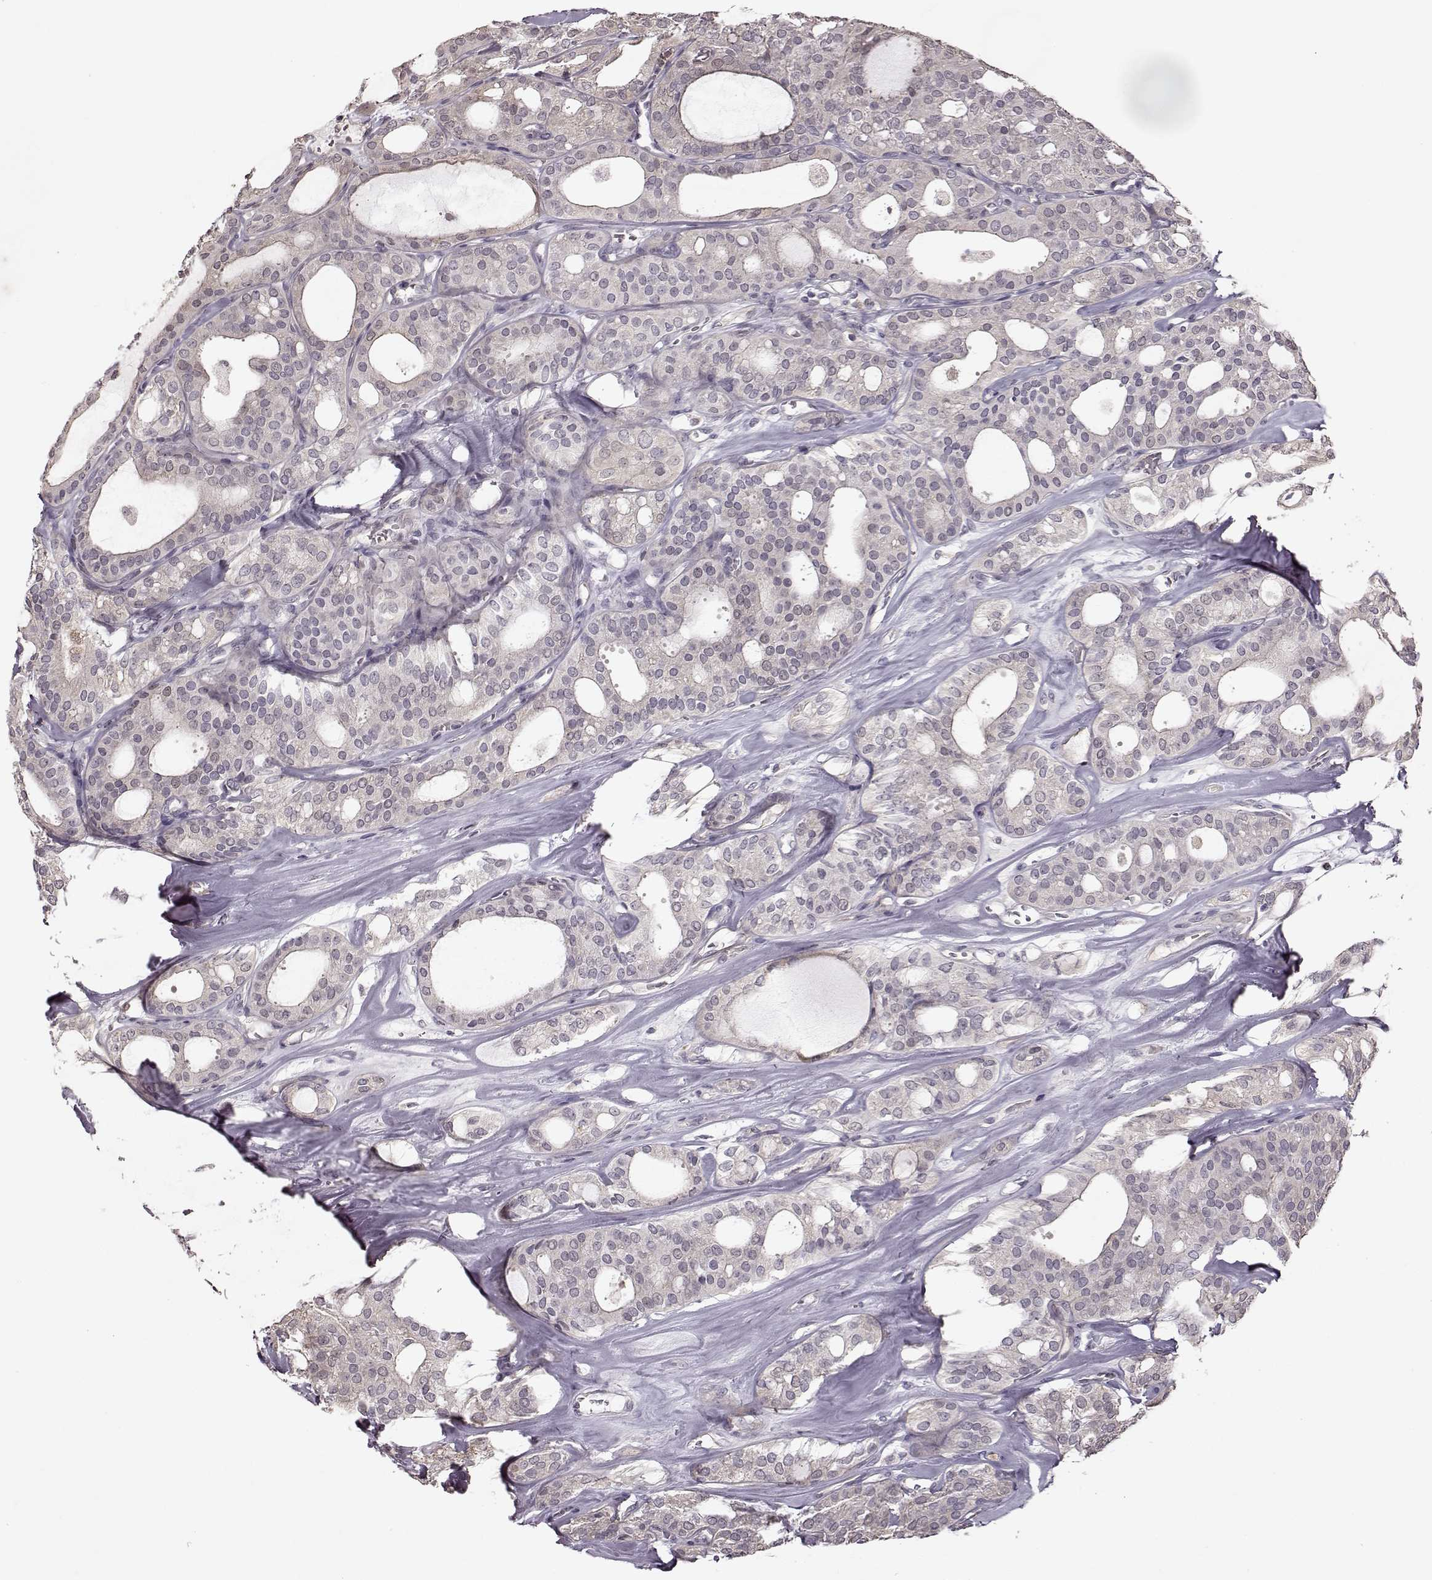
{"staining": {"intensity": "negative", "quantity": "none", "location": "none"}, "tissue": "thyroid cancer", "cell_type": "Tumor cells", "image_type": "cancer", "snomed": [{"axis": "morphology", "description": "Follicular adenoma carcinoma, NOS"}, {"axis": "topography", "description": "Thyroid gland"}], "caption": "Immunohistochemistry (IHC) micrograph of neoplastic tissue: human thyroid follicular adenoma carcinoma stained with DAB (3,3'-diaminobenzidine) exhibits no significant protein expression in tumor cells.", "gene": "CRB1", "patient": {"sex": "male", "age": 75}}